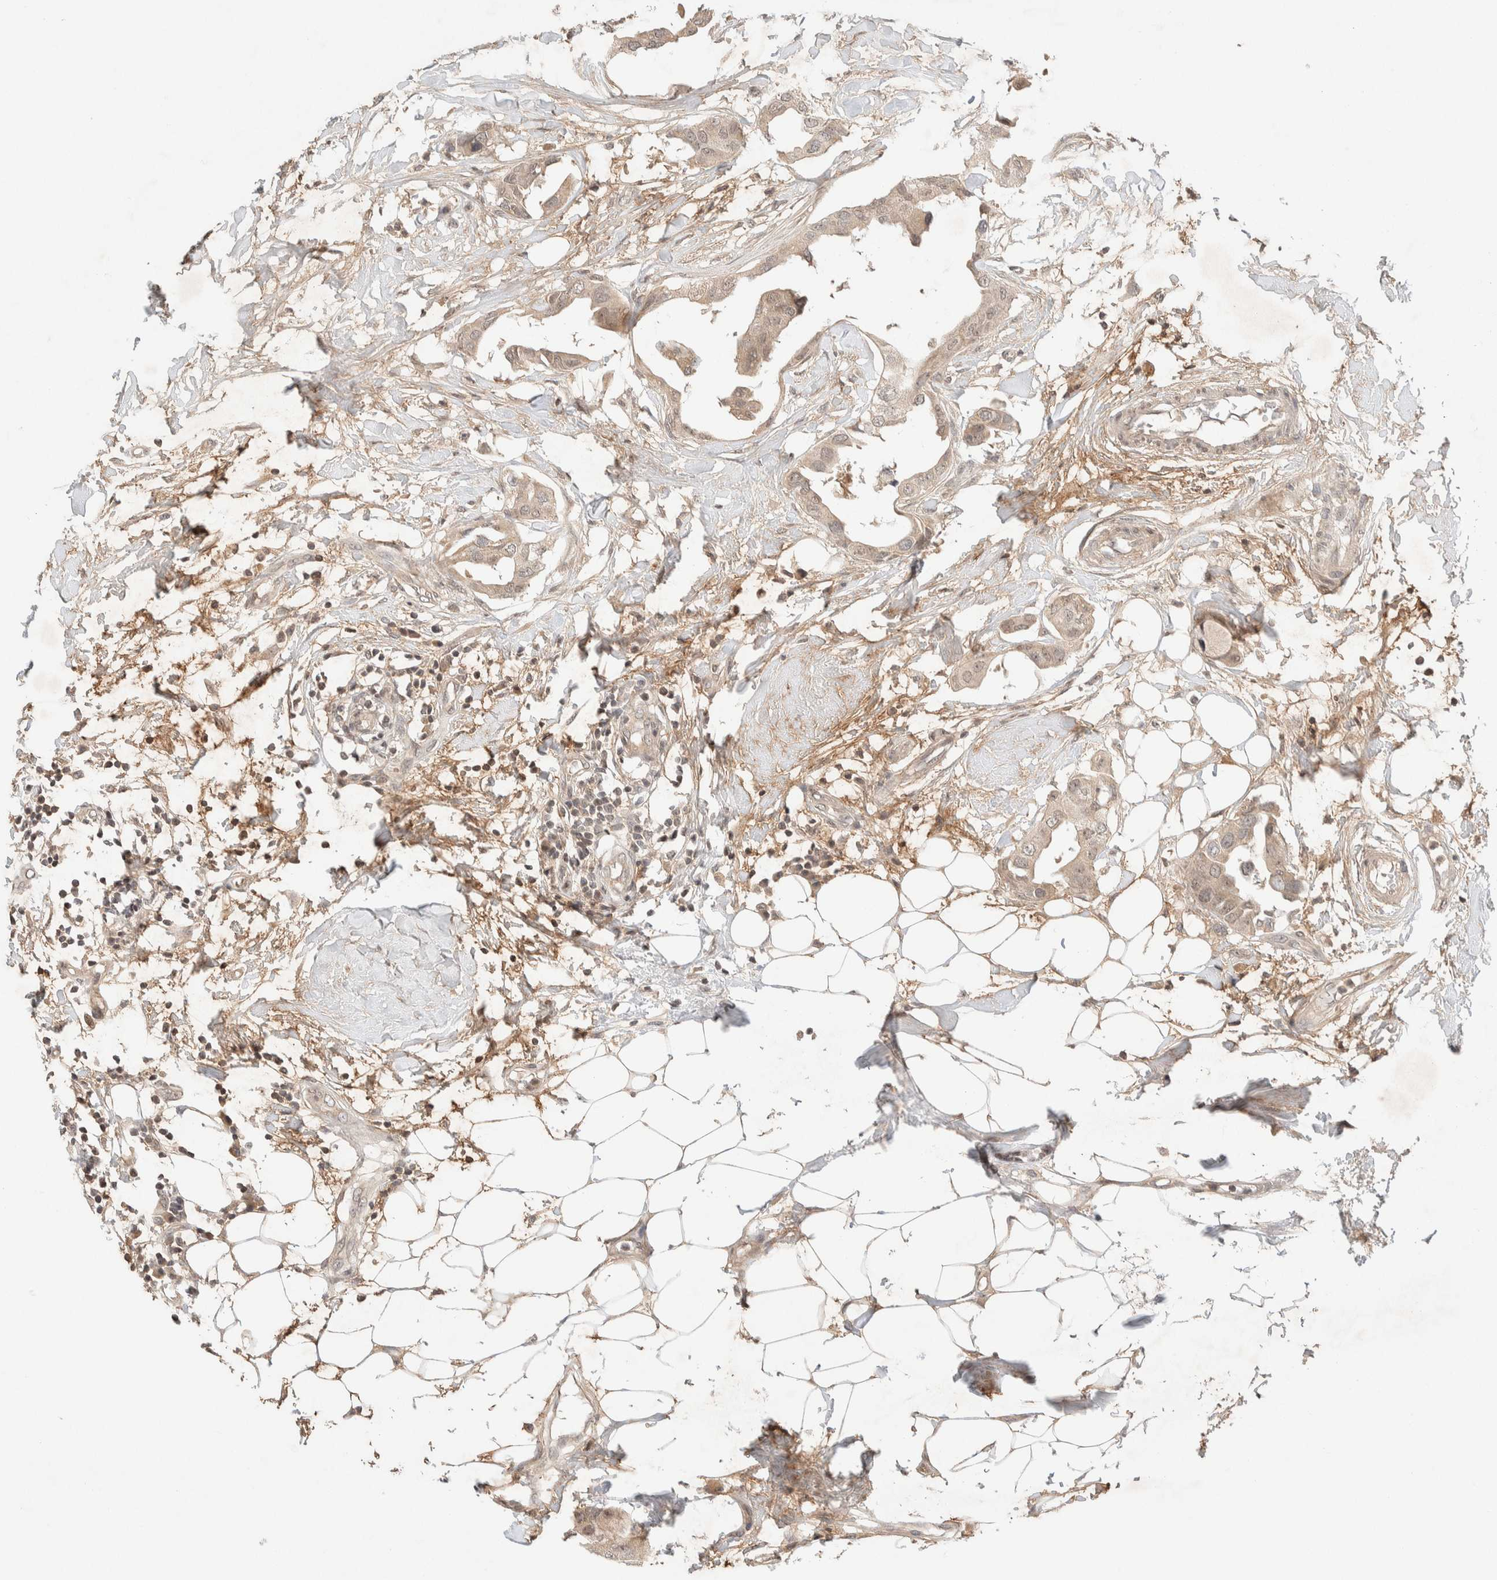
{"staining": {"intensity": "weak", "quantity": ">75%", "location": "cytoplasmic/membranous,nuclear"}, "tissue": "breast cancer", "cell_type": "Tumor cells", "image_type": "cancer", "snomed": [{"axis": "morphology", "description": "Duct carcinoma"}, {"axis": "topography", "description": "Breast"}], "caption": "Intraductal carcinoma (breast) stained for a protein (brown) displays weak cytoplasmic/membranous and nuclear positive staining in approximately >75% of tumor cells.", "gene": "THRA", "patient": {"sex": "female", "age": 40}}